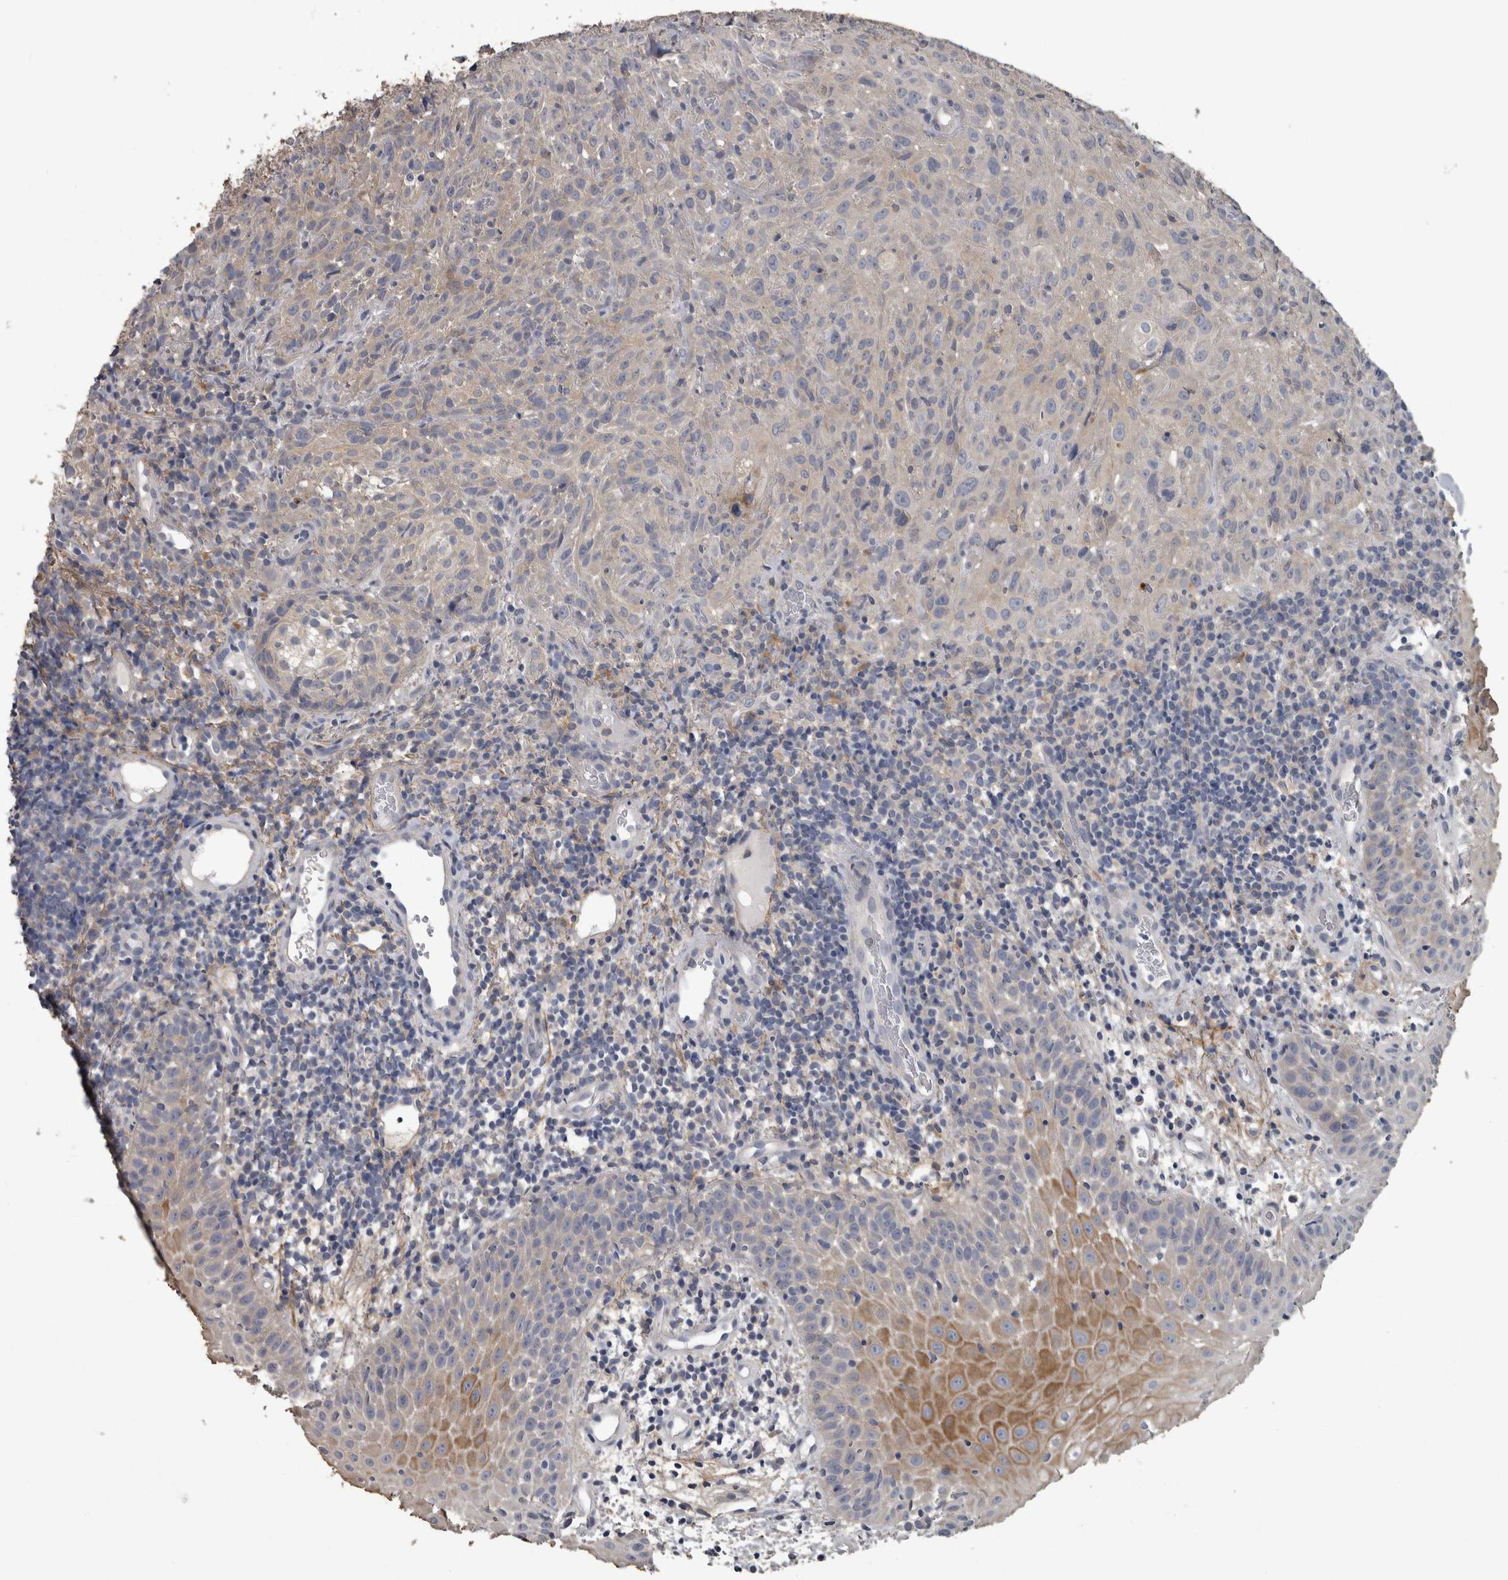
{"staining": {"intensity": "moderate", "quantity": "<25%", "location": "cytoplasmic/membranous"}, "tissue": "oral mucosa", "cell_type": "Squamous epithelial cells", "image_type": "normal", "snomed": [{"axis": "morphology", "description": "Normal tissue, NOS"}, {"axis": "topography", "description": "Oral tissue"}], "caption": "Oral mucosa stained with a brown dye displays moderate cytoplasmic/membranous positive staining in about <25% of squamous epithelial cells.", "gene": "EFEMP2", "patient": {"sex": "male", "age": 60}}